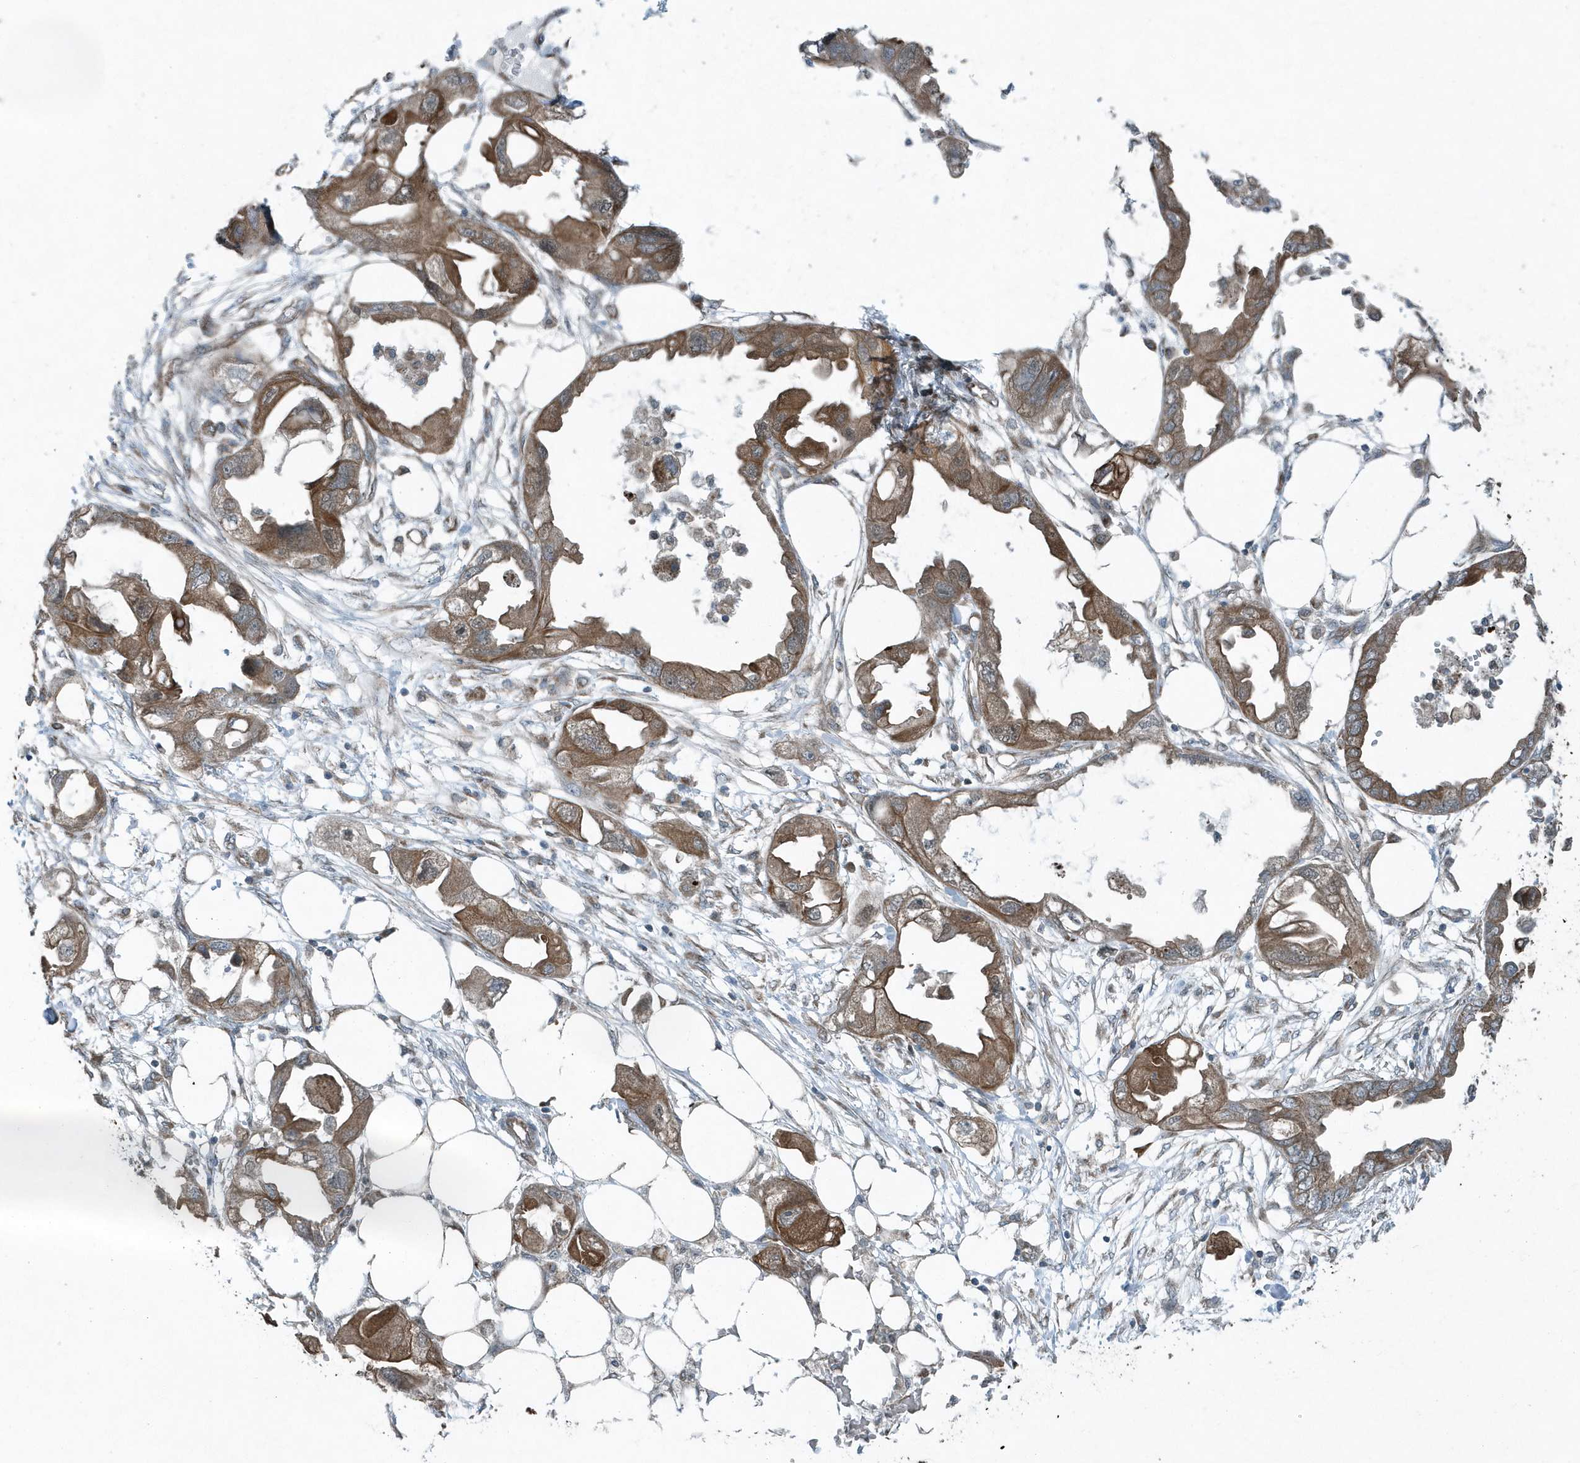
{"staining": {"intensity": "moderate", "quantity": ">75%", "location": "cytoplasmic/membranous"}, "tissue": "endometrial cancer", "cell_type": "Tumor cells", "image_type": "cancer", "snomed": [{"axis": "morphology", "description": "Adenocarcinoma, NOS"}, {"axis": "morphology", "description": "Adenocarcinoma, metastatic, NOS"}, {"axis": "topography", "description": "Adipose tissue"}, {"axis": "topography", "description": "Endometrium"}], "caption": "Immunohistochemistry (IHC) (DAB (3,3'-diaminobenzidine)) staining of endometrial cancer (metastatic adenocarcinoma) exhibits moderate cytoplasmic/membranous protein expression in about >75% of tumor cells. The protein is shown in brown color, while the nuclei are stained blue.", "gene": "GCC2", "patient": {"sex": "female", "age": 67}}